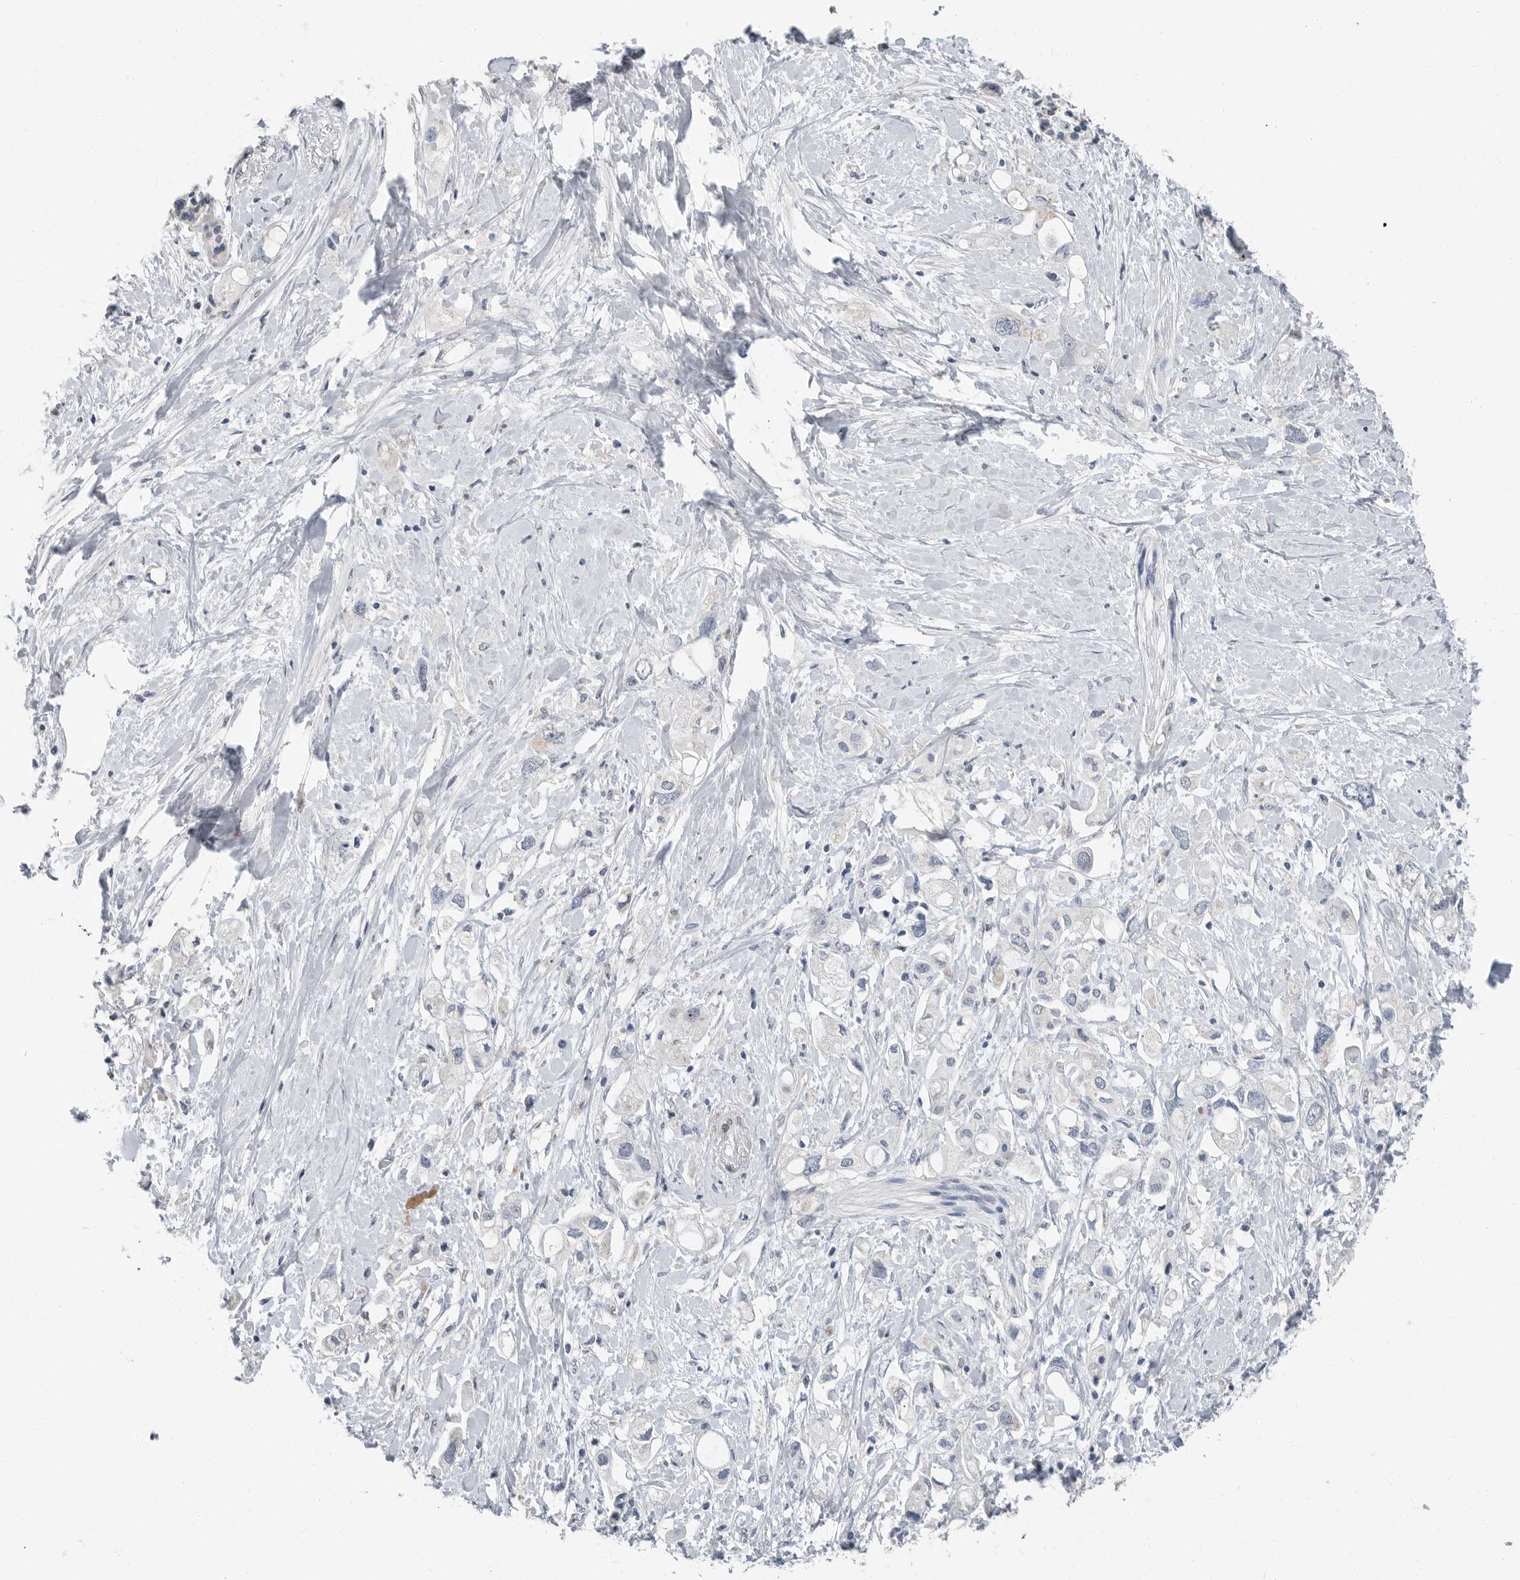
{"staining": {"intensity": "negative", "quantity": "none", "location": "none"}, "tissue": "pancreatic cancer", "cell_type": "Tumor cells", "image_type": "cancer", "snomed": [{"axis": "morphology", "description": "Adenocarcinoma, NOS"}, {"axis": "topography", "description": "Pancreas"}], "caption": "DAB (3,3'-diaminobenzidine) immunohistochemical staining of pancreatic cancer displays no significant positivity in tumor cells. The staining was performed using DAB (3,3'-diaminobenzidine) to visualize the protein expression in brown, while the nuclei were stained in blue with hematoxylin (Magnification: 20x).", "gene": "PLN", "patient": {"sex": "female", "age": 56}}